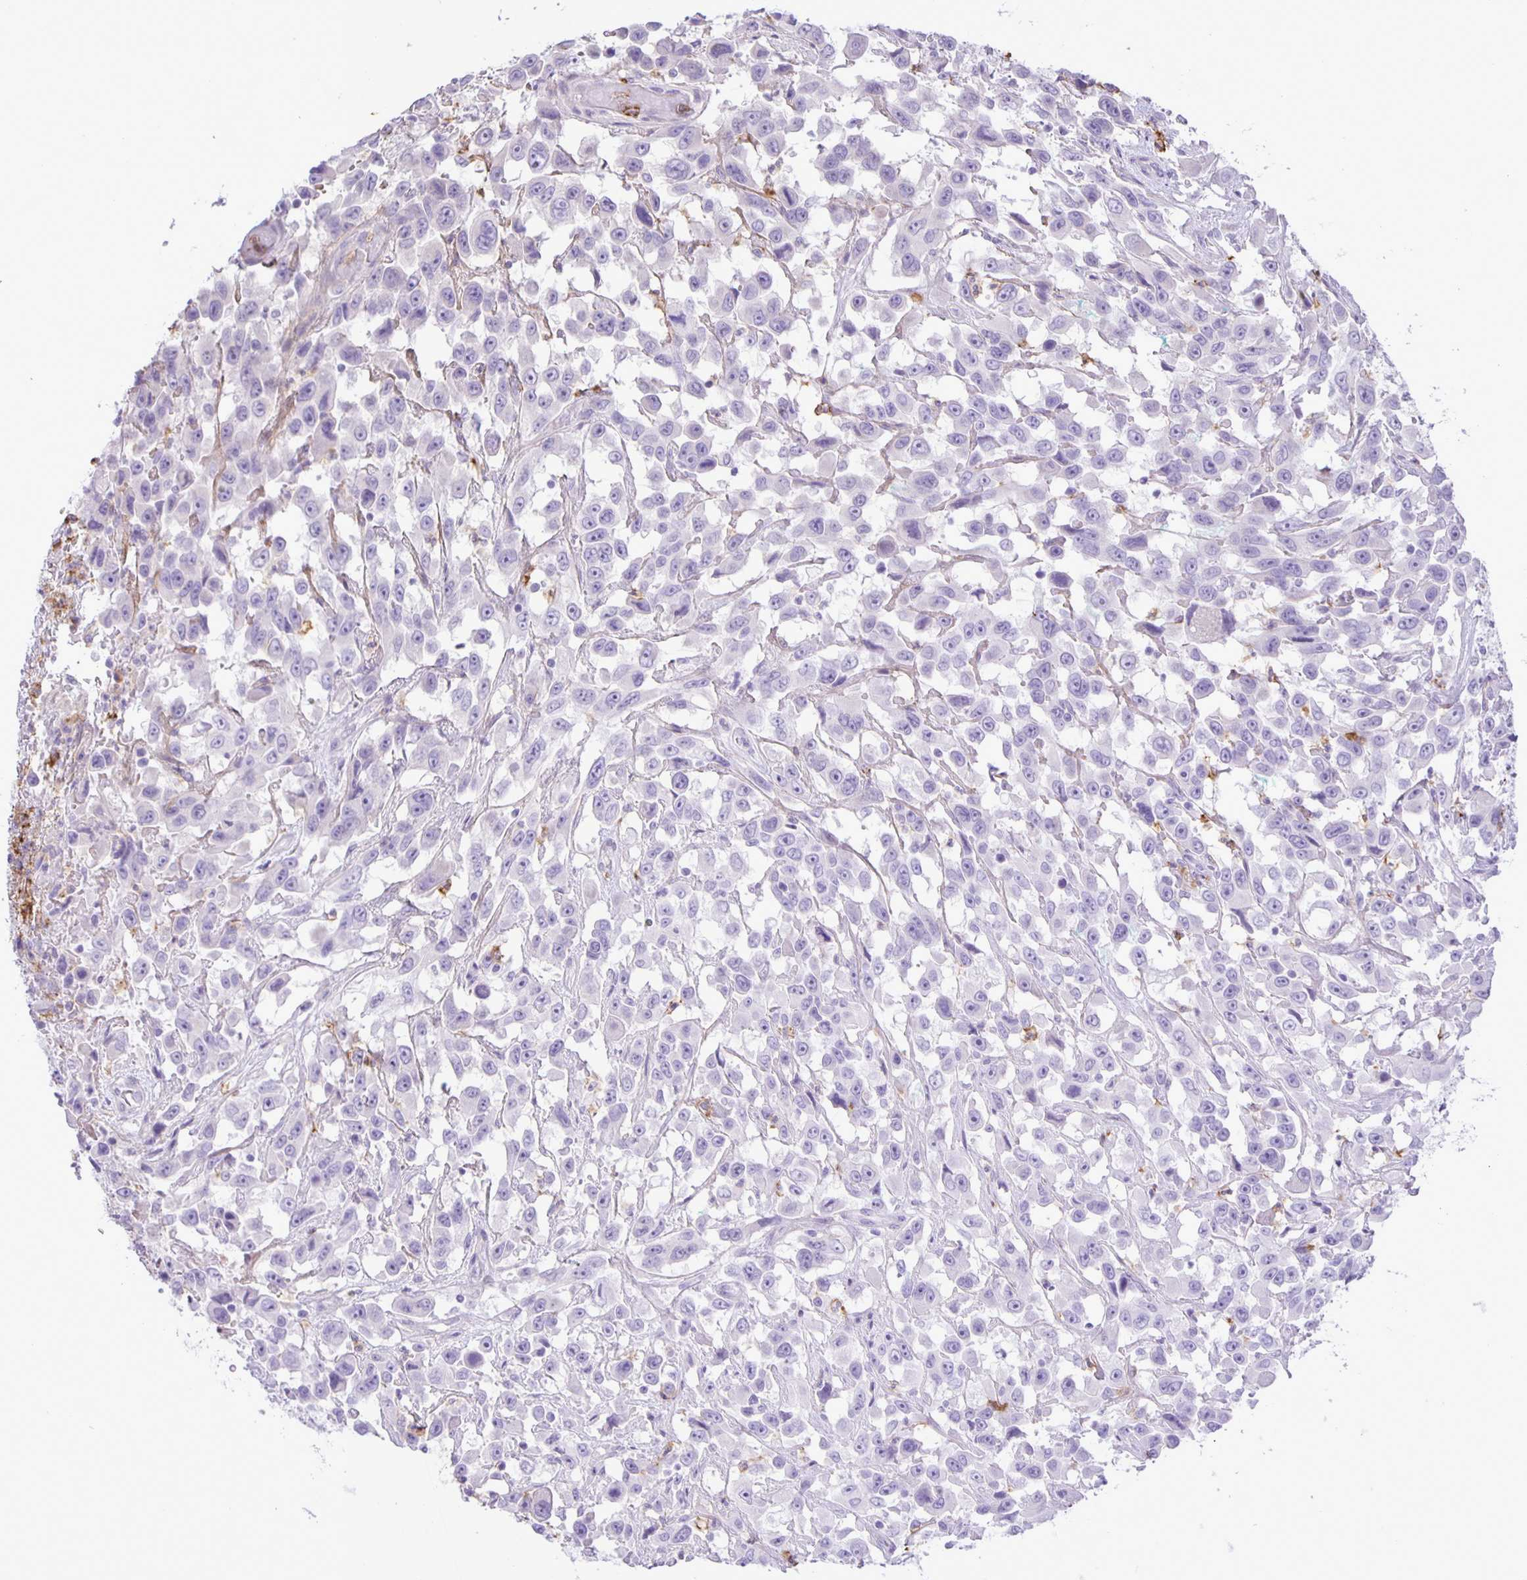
{"staining": {"intensity": "negative", "quantity": "none", "location": "none"}, "tissue": "urothelial cancer", "cell_type": "Tumor cells", "image_type": "cancer", "snomed": [{"axis": "morphology", "description": "Urothelial carcinoma, High grade"}, {"axis": "topography", "description": "Urinary bladder"}], "caption": "Tumor cells show no significant positivity in urothelial cancer.", "gene": "ADCK1", "patient": {"sex": "male", "age": 53}}